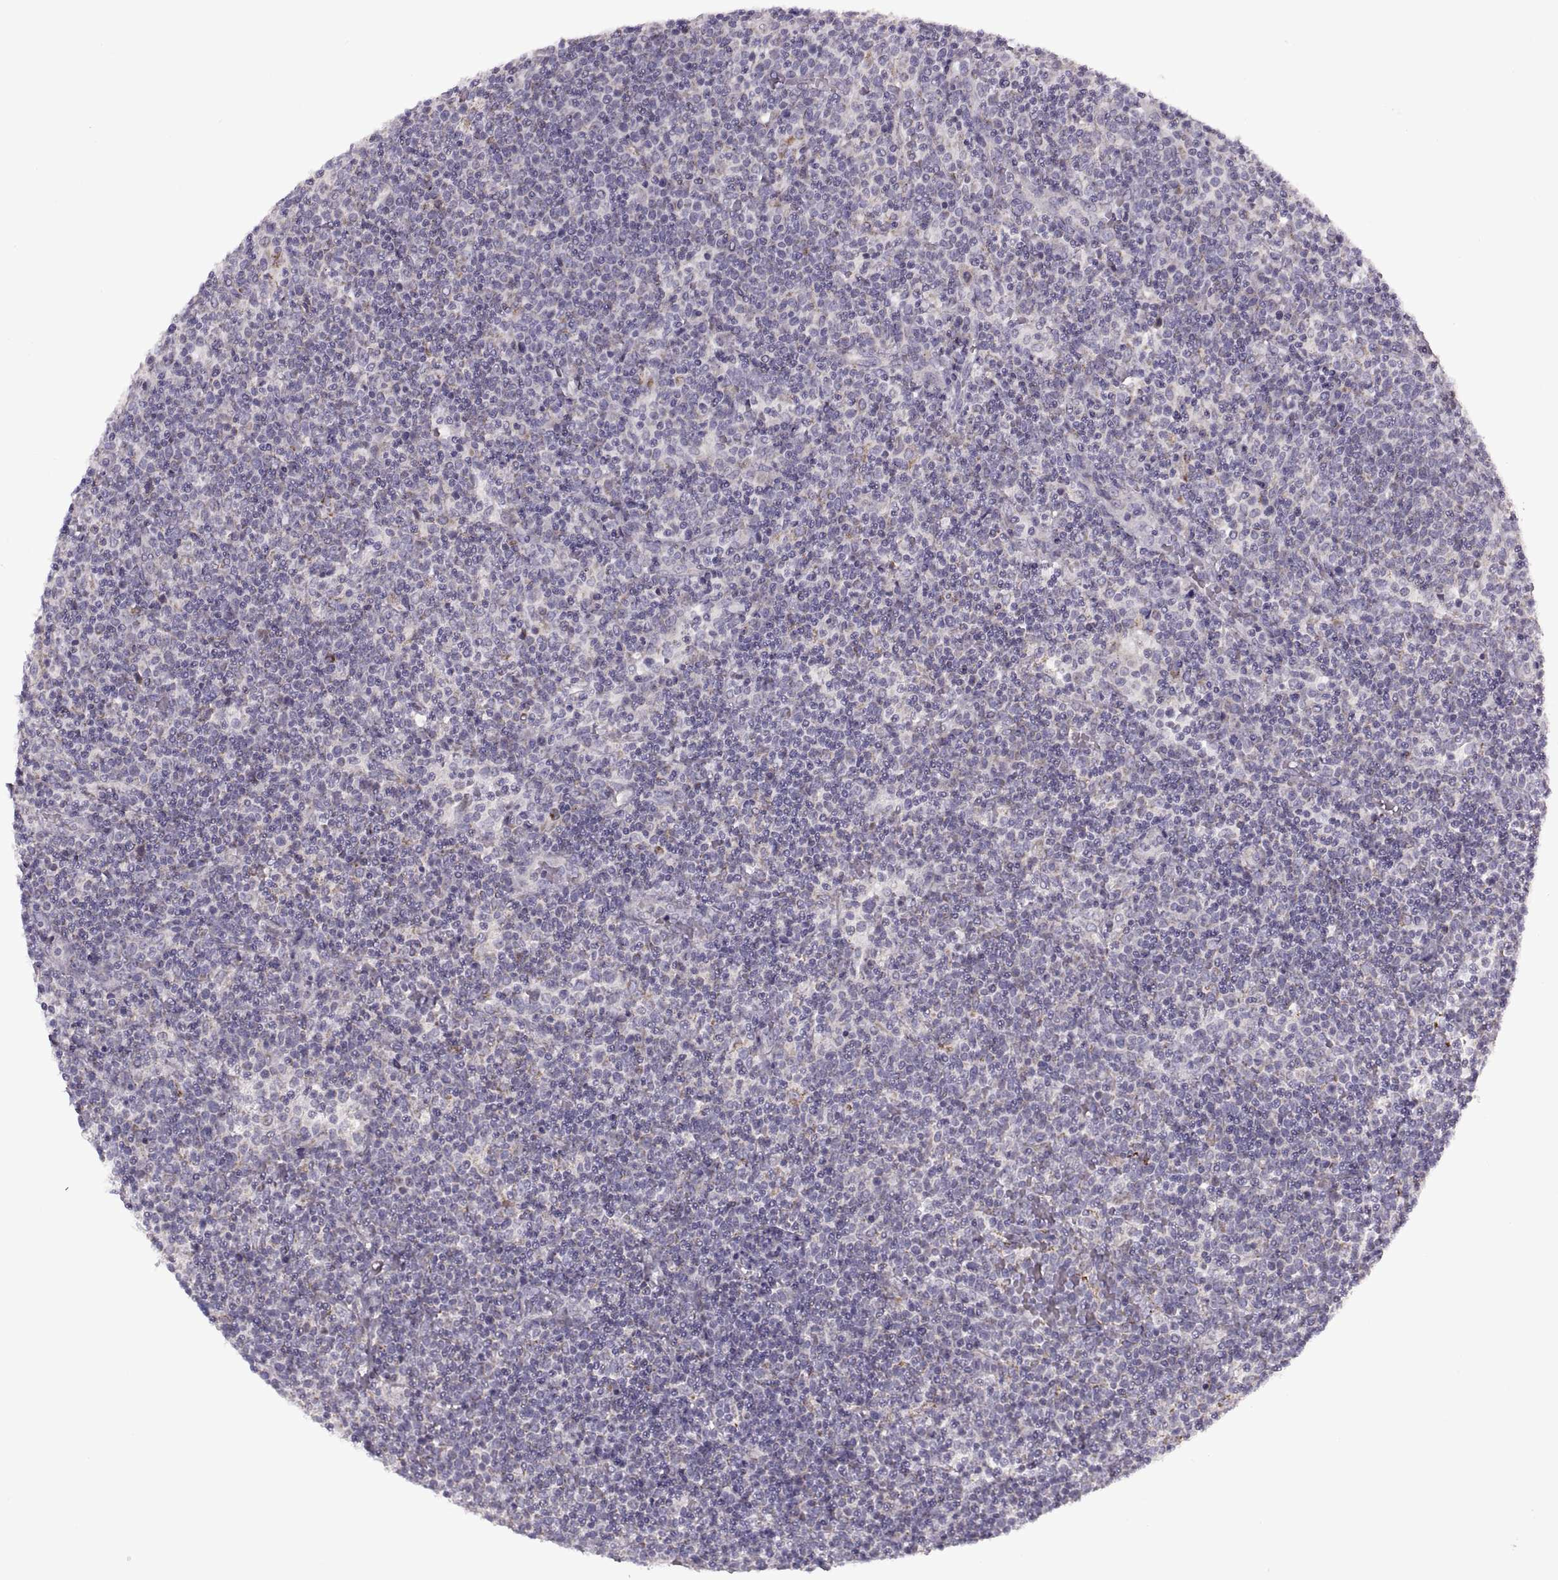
{"staining": {"intensity": "negative", "quantity": "none", "location": "none"}, "tissue": "lymphoma", "cell_type": "Tumor cells", "image_type": "cancer", "snomed": [{"axis": "morphology", "description": "Malignant lymphoma, non-Hodgkin's type, High grade"}, {"axis": "topography", "description": "Lymph node"}], "caption": "Tumor cells show no significant expression in high-grade malignant lymphoma, non-Hodgkin's type.", "gene": "PIERCE1", "patient": {"sex": "male", "age": 61}}